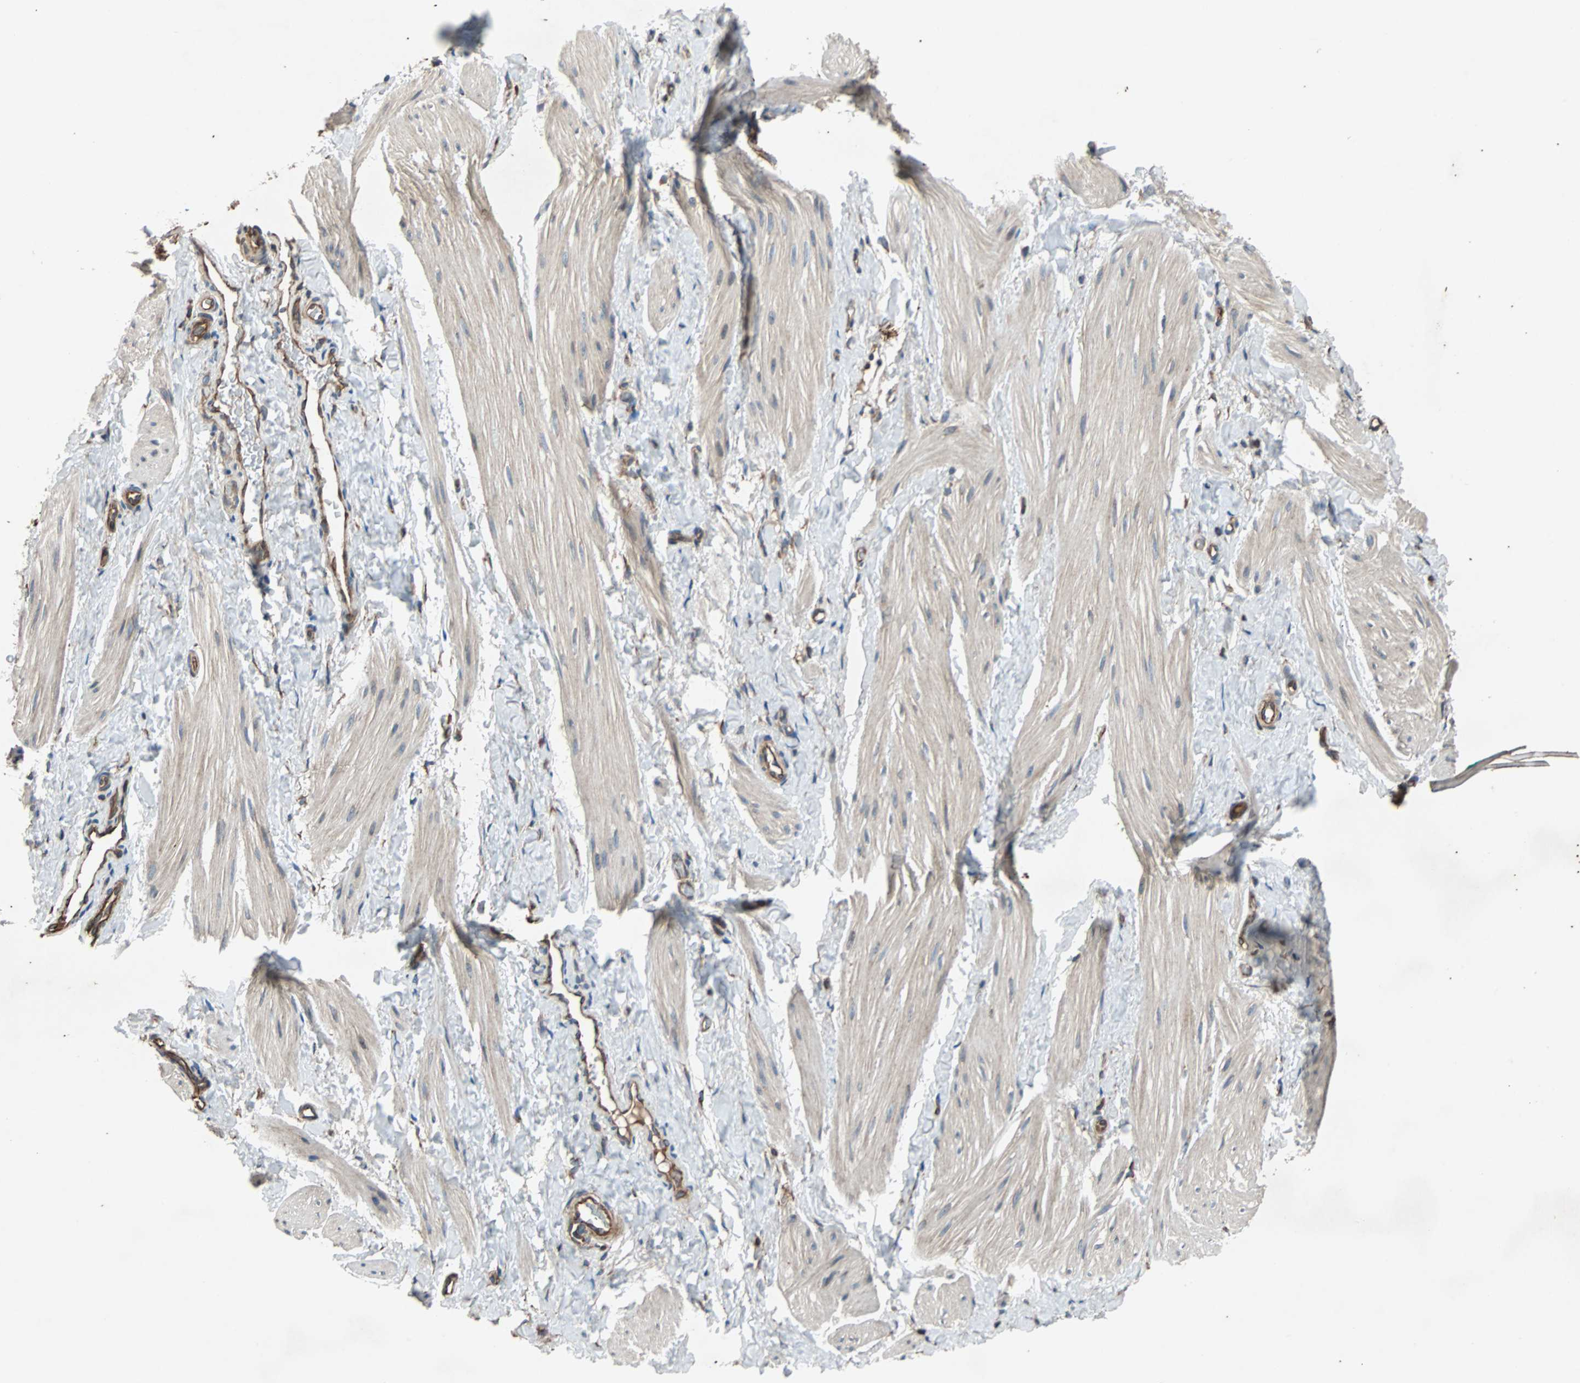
{"staining": {"intensity": "weak", "quantity": "25%-75%", "location": "cytoplasmic/membranous"}, "tissue": "smooth muscle", "cell_type": "Smooth muscle cells", "image_type": "normal", "snomed": [{"axis": "morphology", "description": "Normal tissue, NOS"}, {"axis": "topography", "description": "Smooth muscle"}], "caption": "The histopathology image displays staining of unremarkable smooth muscle, revealing weak cytoplasmic/membranous protein expression (brown color) within smooth muscle cells.", "gene": "ACTR3", "patient": {"sex": "male", "age": 16}}